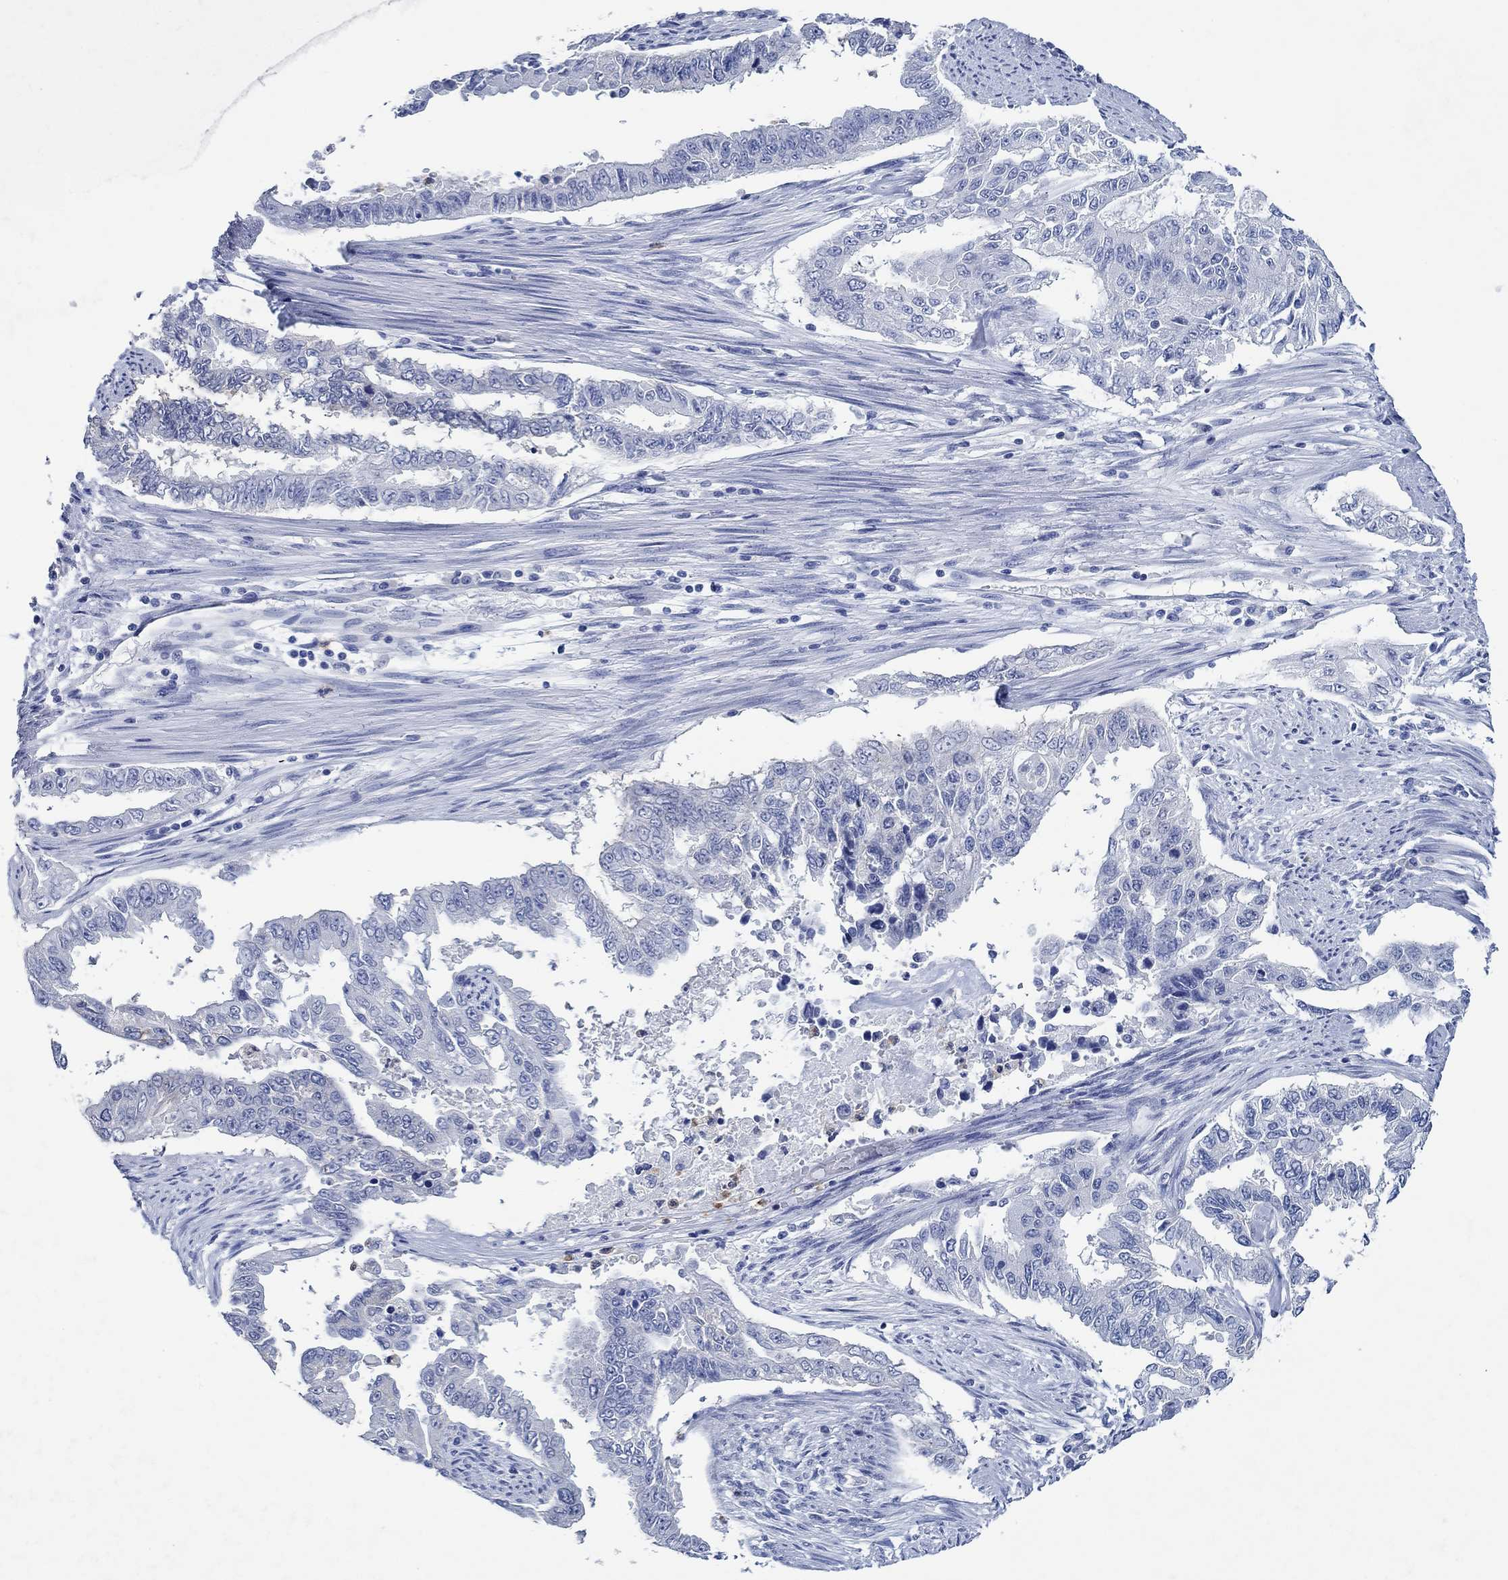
{"staining": {"intensity": "negative", "quantity": "none", "location": "none"}, "tissue": "endometrial cancer", "cell_type": "Tumor cells", "image_type": "cancer", "snomed": [{"axis": "morphology", "description": "Adenocarcinoma, NOS"}, {"axis": "topography", "description": "Uterus"}], "caption": "Tumor cells show no significant protein staining in endometrial adenocarcinoma.", "gene": "ZNF671", "patient": {"sex": "female", "age": 59}}